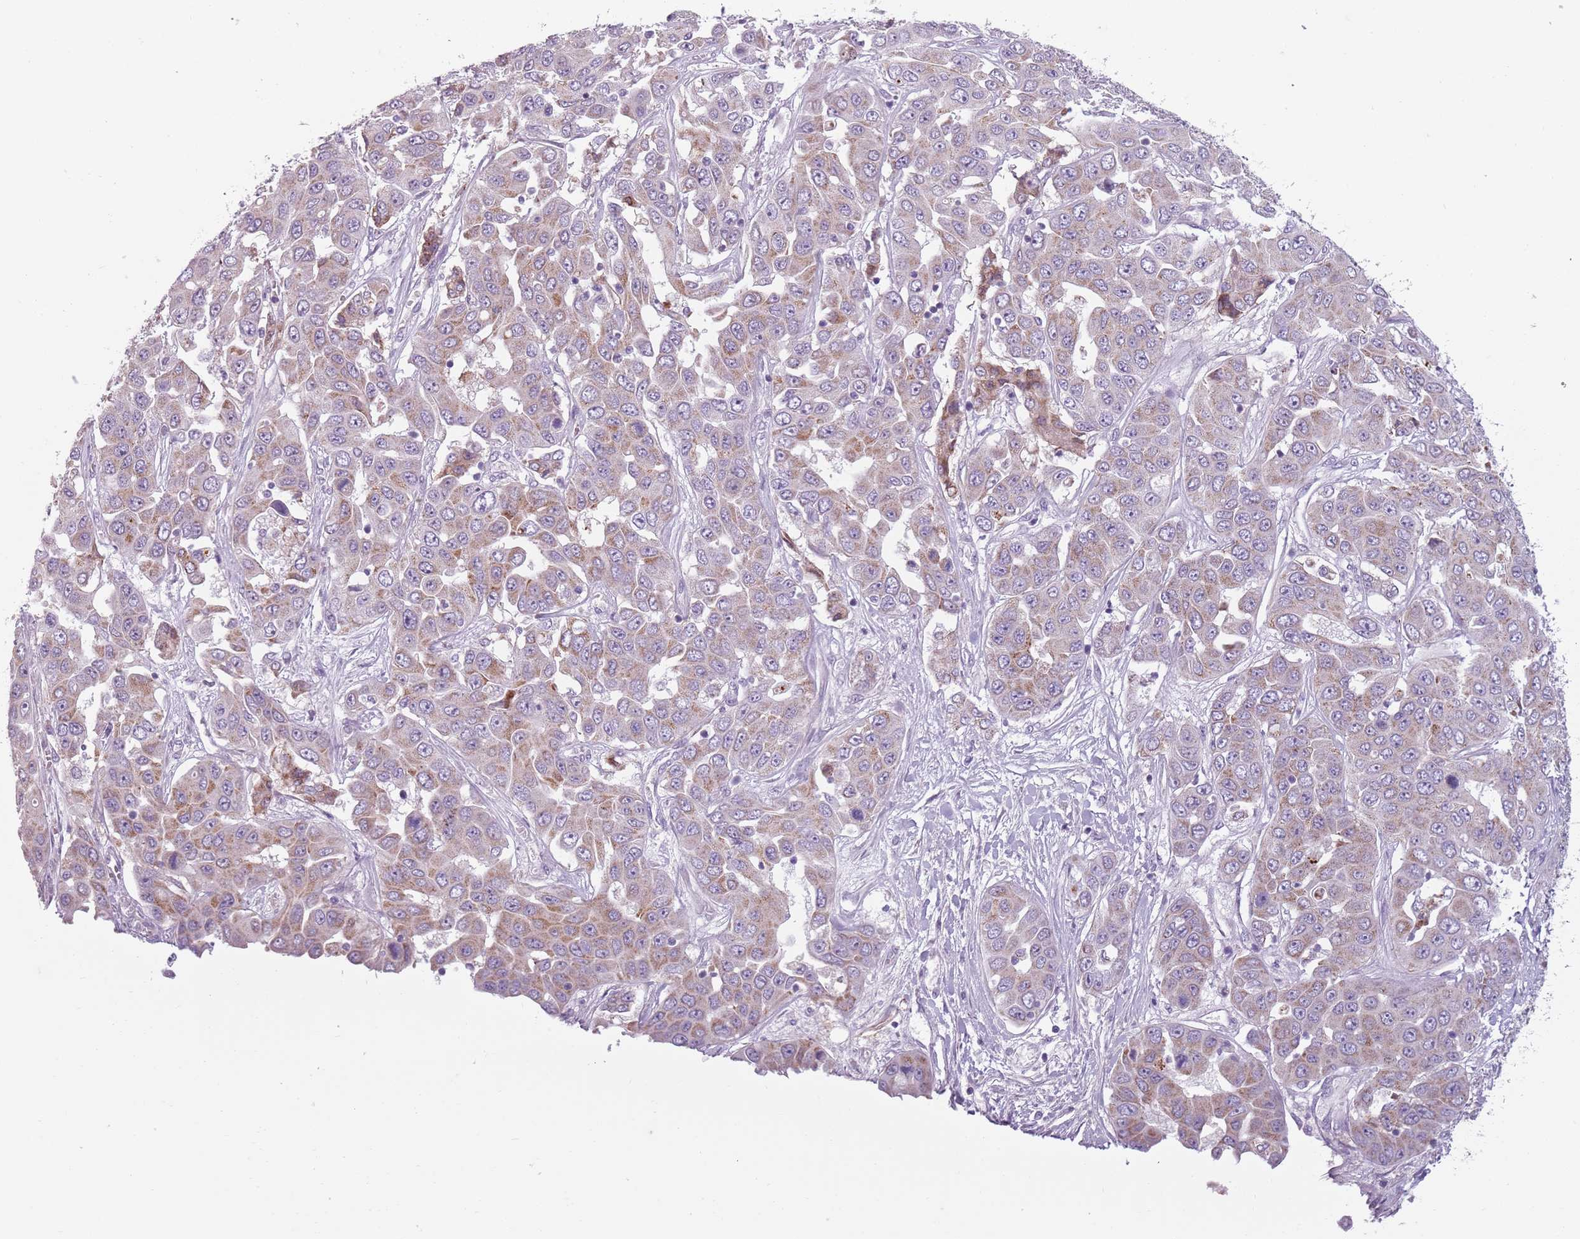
{"staining": {"intensity": "moderate", "quantity": "25%-75%", "location": "cytoplasmic/membranous"}, "tissue": "liver cancer", "cell_type": "Tumor cells", "image_type": "cancer", "snomed": [{"axis": "morphology", "description": "Cholangiocarcinoma"}, {"axis": "topography", "description": "Liver"}], "caption": "Human cholangiocarcinoma (liver) stained for a protein (brown) reveals moderate cytoplasmic/membranous positive positivity in about 25%-75% of tumor cells.", "gene": "MEGF8", "patient": {"sex": "female", "age": 52}}